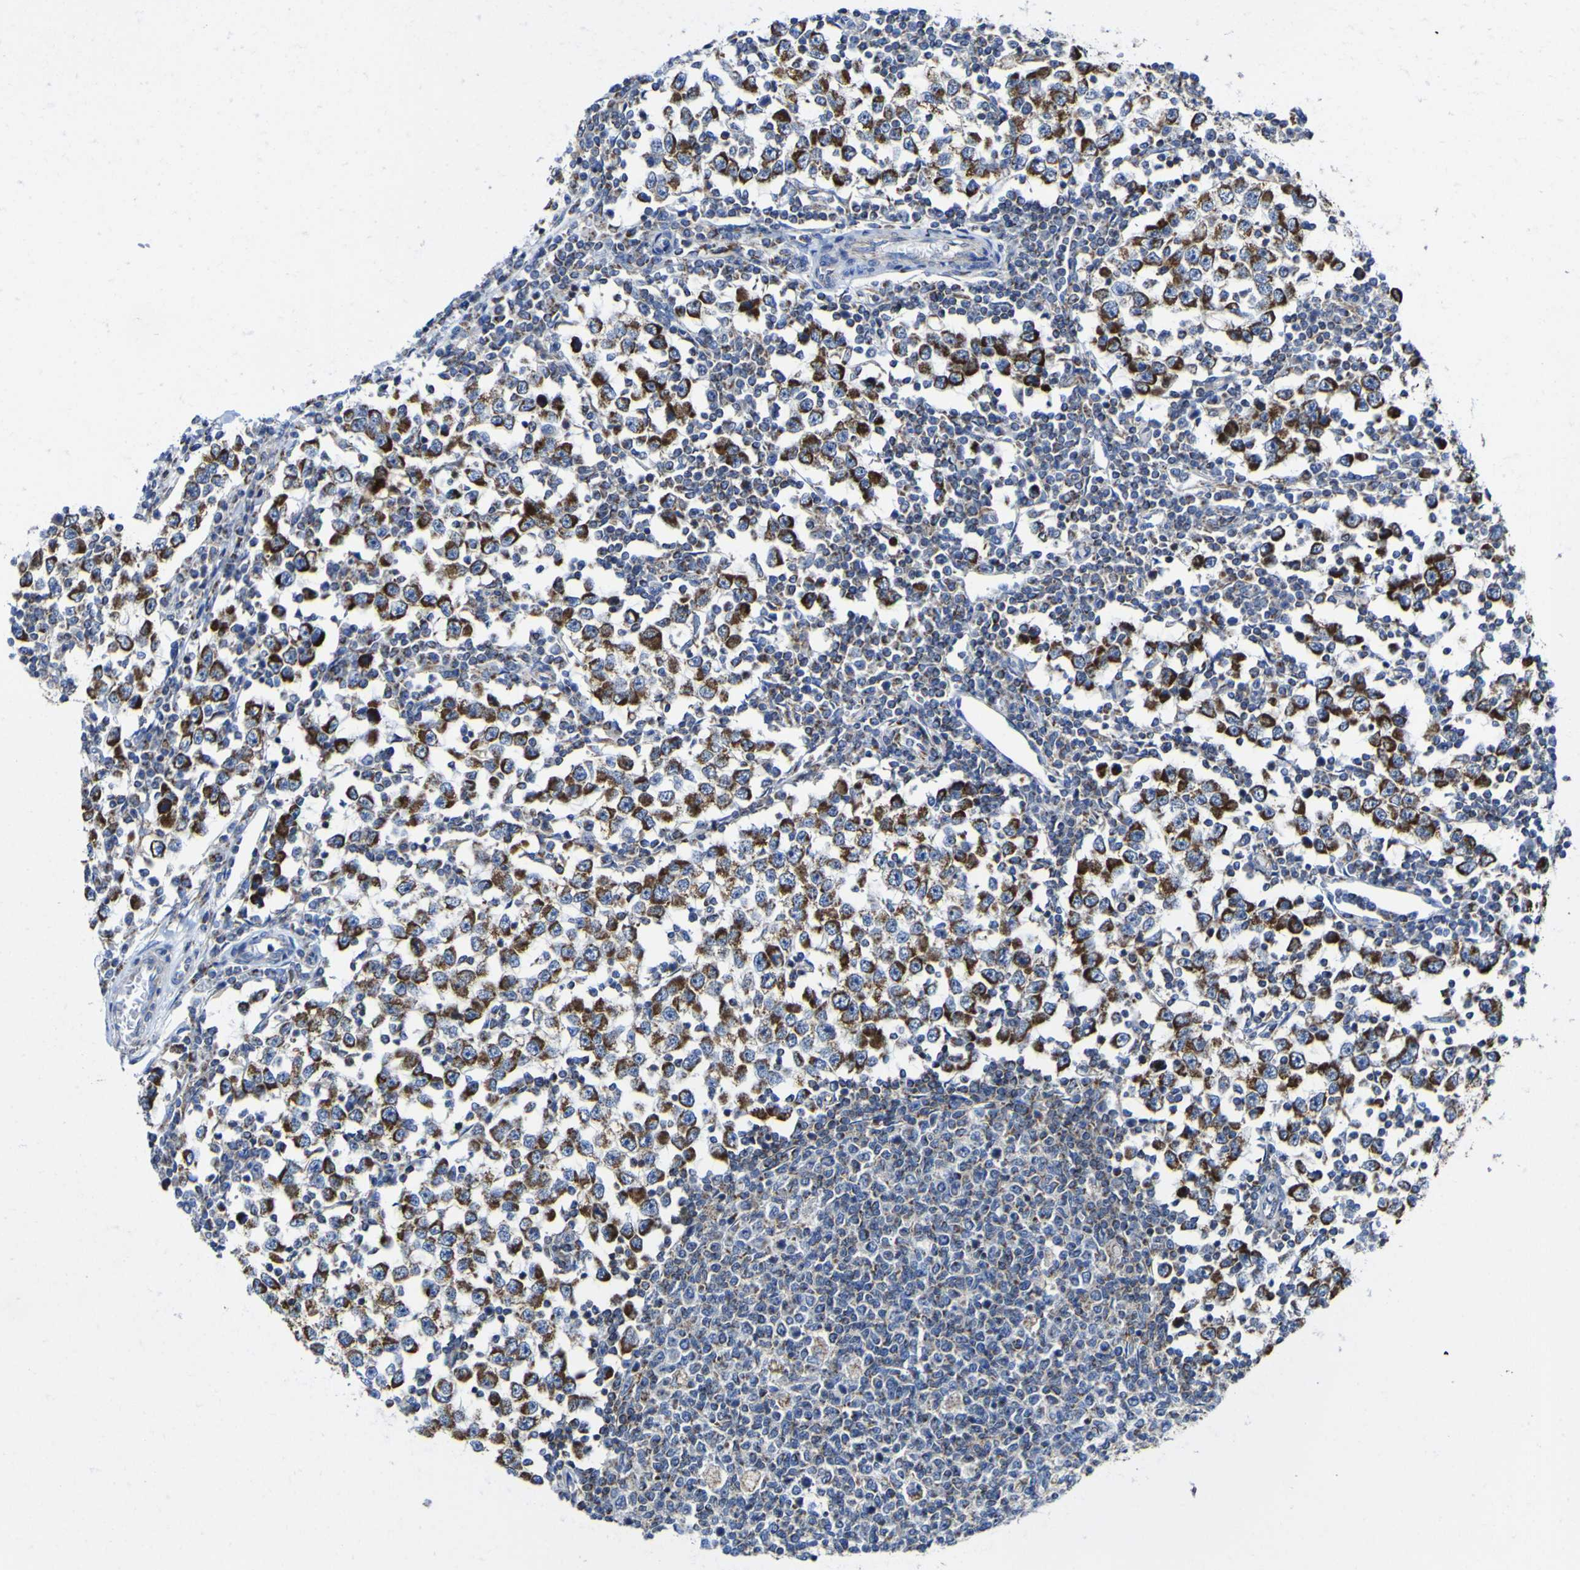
{"staining": {"intensity": "strong", "quantity": ">75%", "location": "cytoplasmic/membranous"}, "tissue": "testis cancer", "cell_type": "Tumor cells", "image_type": "cancer", "snomed": [{"axis": "morphology", "description": "Seminoma, NOS"}, {"axis": "topography", "description": "Testis"}], "caption": "Protein analysis of testis seminoma tissue shows strong cytoplasmic/membranous expression in about >75% of tumor cells. (brown staining indicates protein expression, while blue staining denotes nuclei).", "gene": "CCDC90B", "patient": {"sex": "male", "age": 65}}